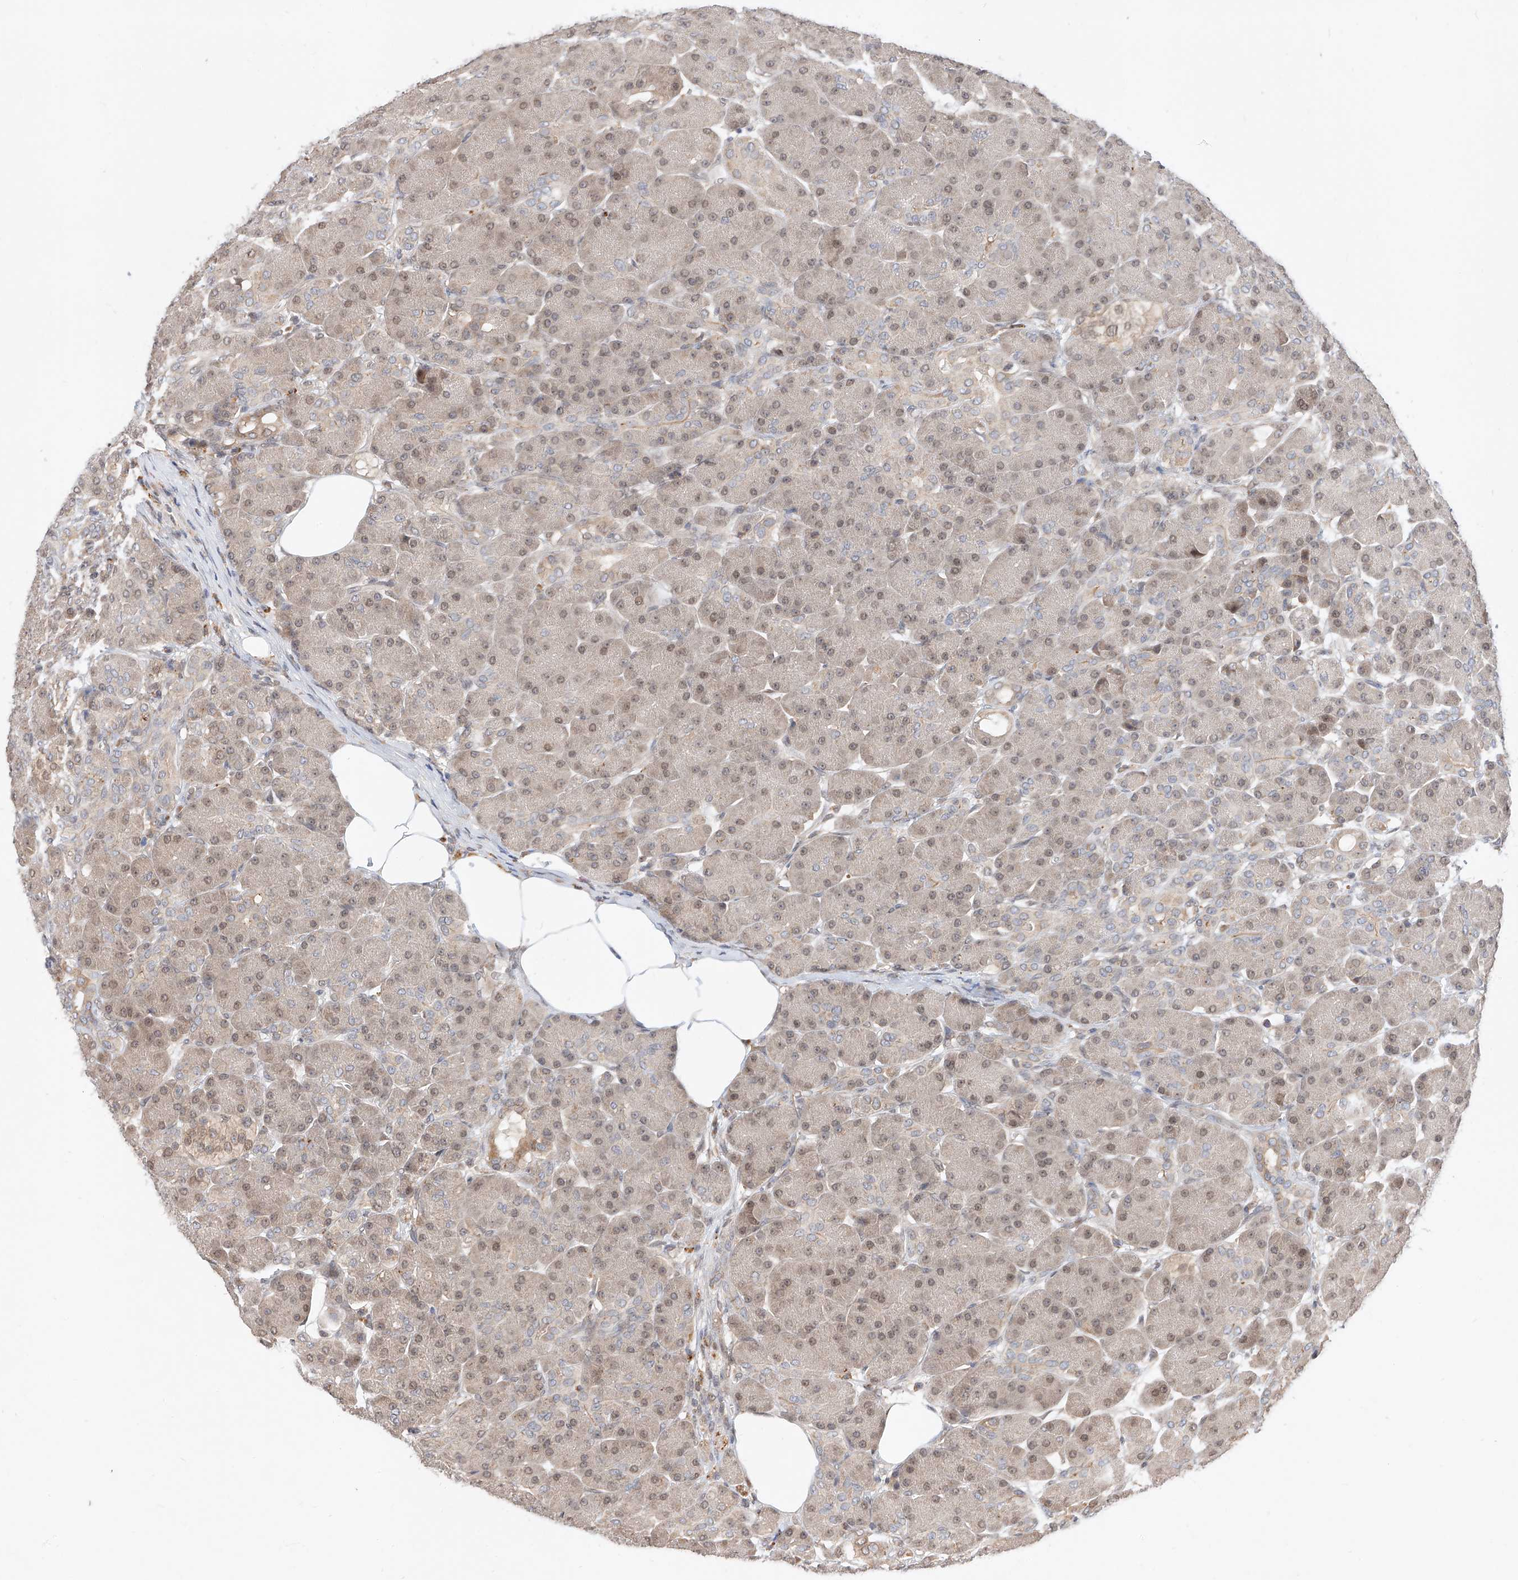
{"staining": {"intensity": "weak", "quantity": "25%-75%", "location": "cytoplasmic/membranous,nuclear"}, "tissue": "pancreas", "cell_type": "Exocrine glandular cells", "image_type": "normal", "snomed": [{"axis": "morphology", "description": "Normal tissue, NOS"}, {"axis": "topography", "description": "Pancreas"}], "caption": "Approximately 25%-75% of exocrine glandular cells in benign human pancreas reveal weak cytoplasmic/membranous,nuclear protein positivity as visualized by brown immunohistochemical staining.", "gene": "DIRAS3", "patient": {"sex": "male", "age": 63}}